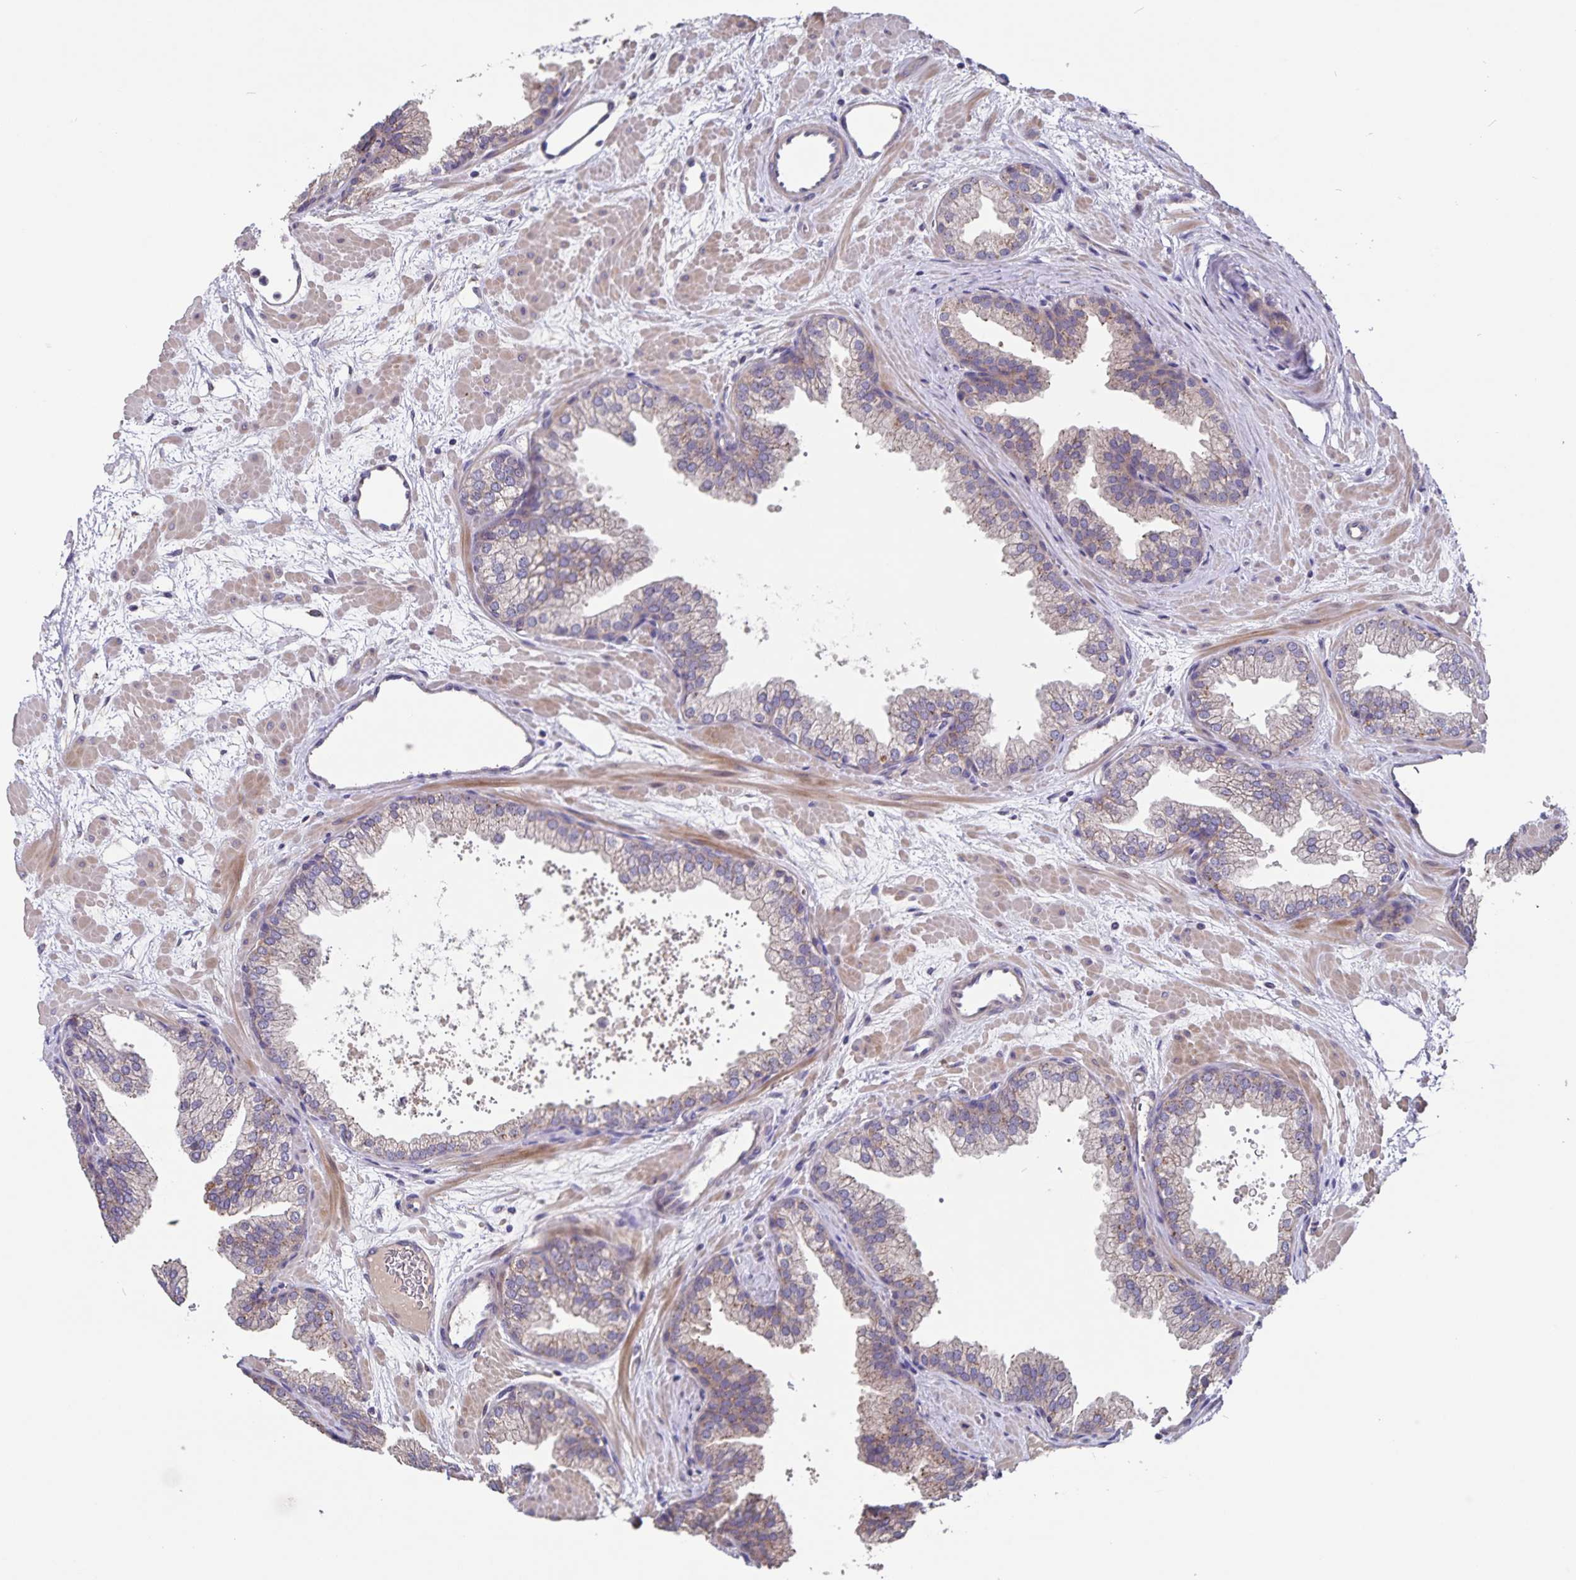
{"staining": {"intensity": "weak", "quantity": "<25%", "location": "cytoplasmic/membranous"}, "tissue": "prostate", "cell_type": "Glandular cells", "image_type": "normal", "snomed": [{"axis": "morphology", "description": "Normal tissue, NOS"}, {"axis": "topography", "description": "Prostate"}], "caption": "The IHC histopathology image has no significant expression in glandular cells of prostate.", "gene": "FBXL16", "patient": {"sex": "male", "age": 37}}